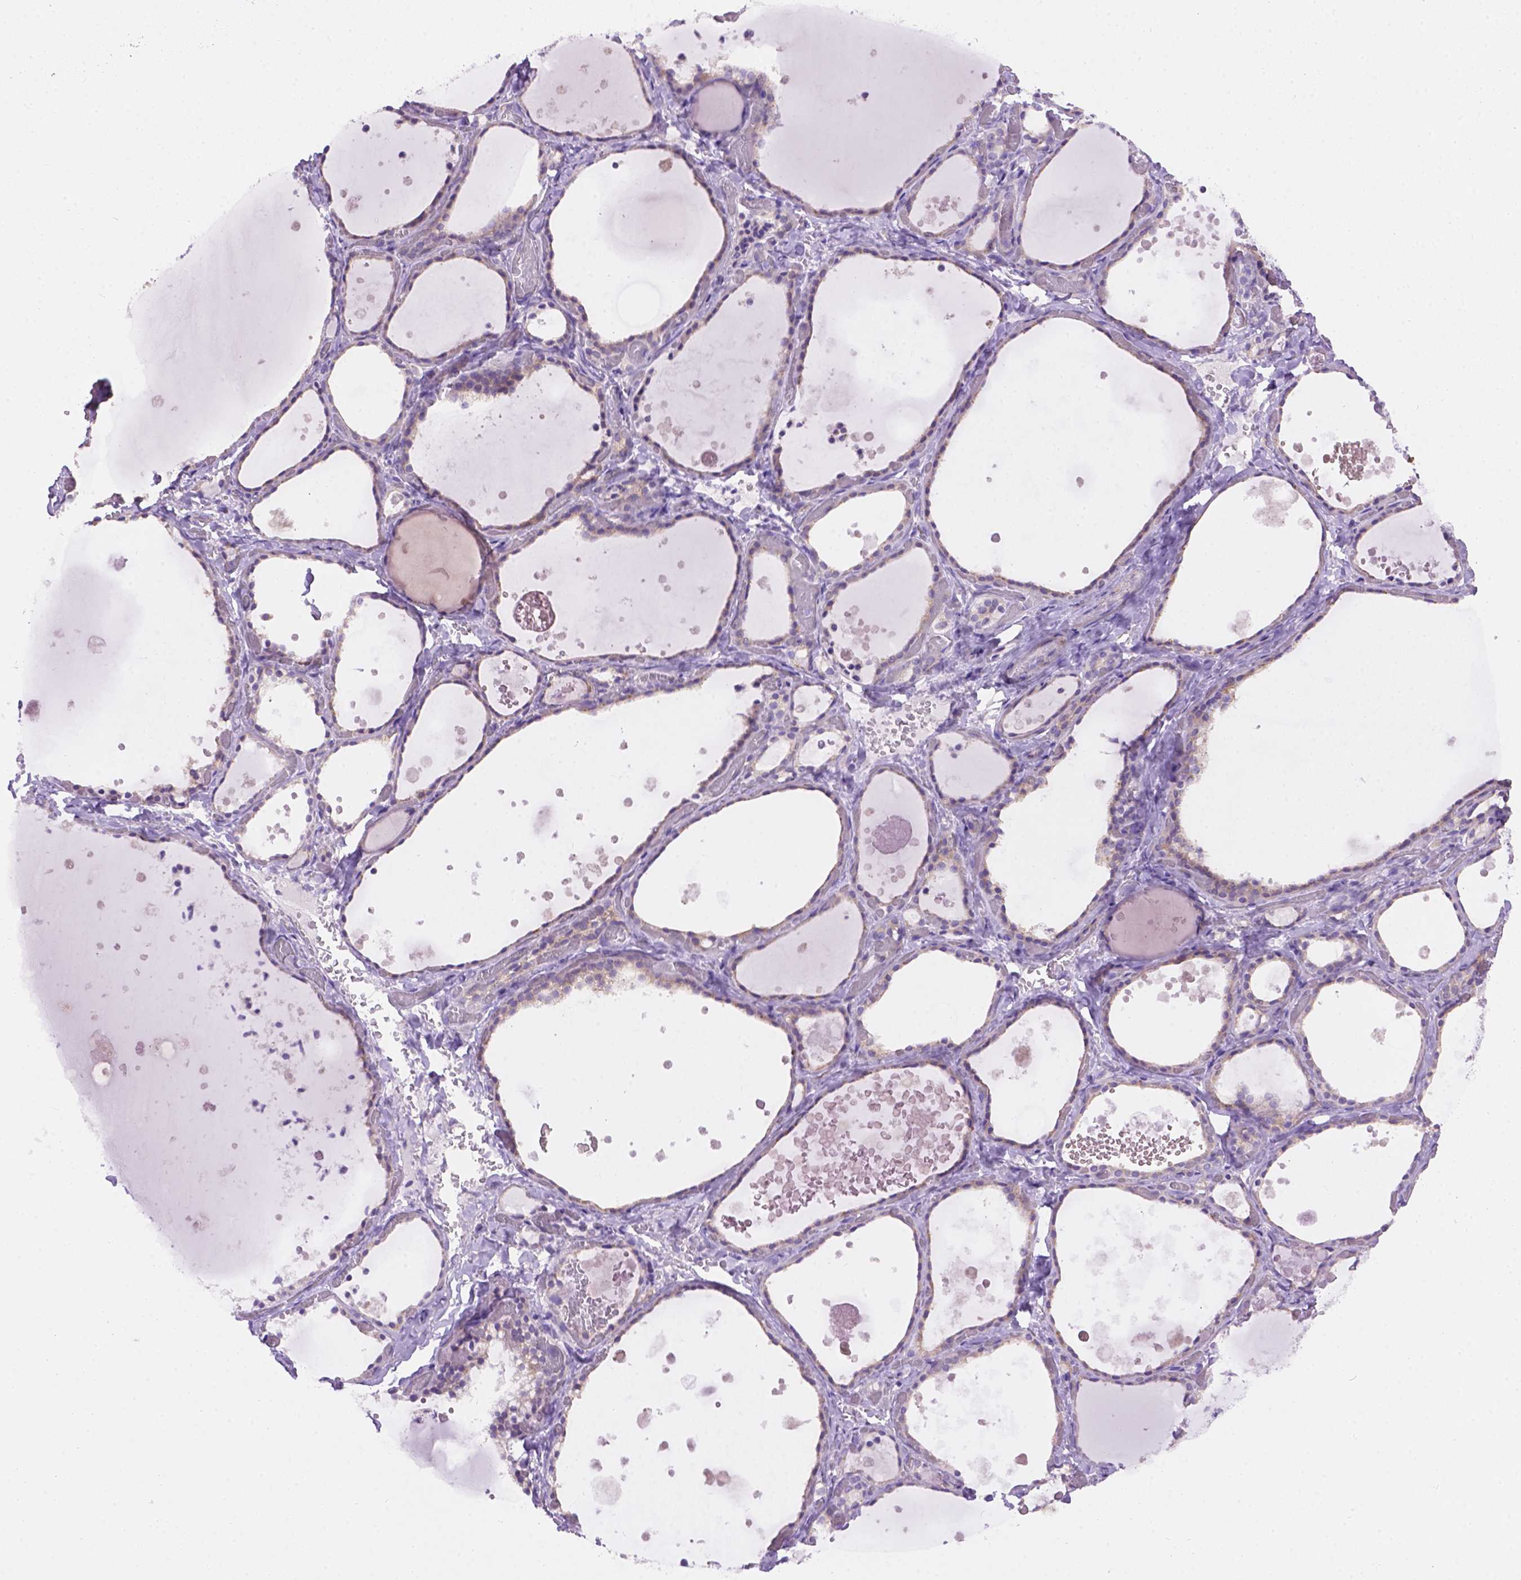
{"staining": {"intensity": "negative", "quantity": "none", "location": "none"}, "tissue": "thyroid gland", "cell_type": "Glandular cells", "image_type": "normal", "snomed": [{"axis": "morphology", "description": "Normal tissue, NOS"}, {"axis": "topography", "description": "Thyroid gland"}], "caption": "A high-resolution micrograph shows immunohistochemistry staining of normal thyroid gland, which demonstrates no significant positivity in glandular cells.", "gene": "CDH7", "patient": {"sex": "female", "age": 56}}